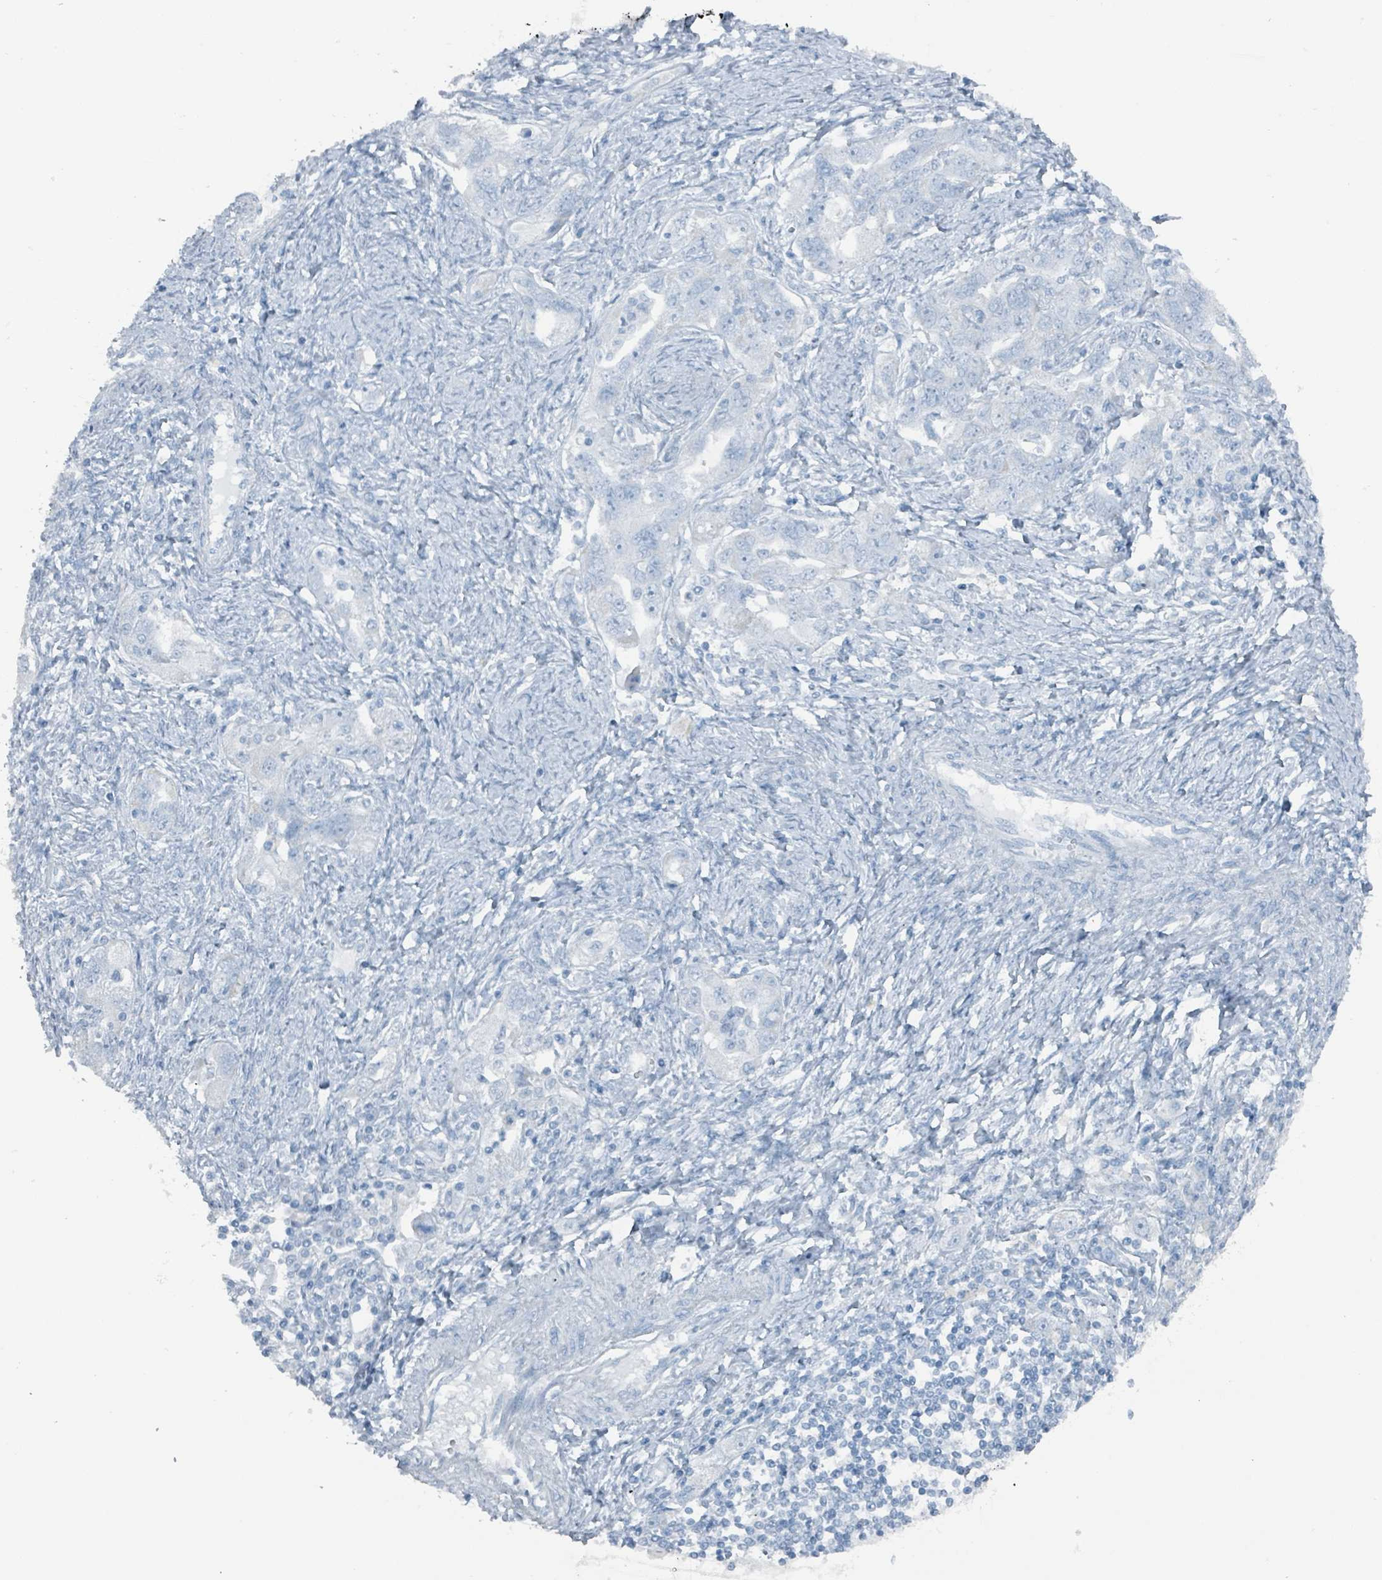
{"staining": {"intensity": "negative", "quantity": "none", "location": "none"}, "tissue": "ovarian cancer", "cell_type": "Tumor cells", "image_type": "cancer", "snomed": [{"axis": "morphology", "description": "Carcinoma, NOS"}, {"axis": "morphology", "description": "Cystadenocarcinoma, serous, NOS"}, {"axis": "topography", "description": "Ovary"}], "caption": "Immunohistochemistry histopathology image of neoplastic tissue: serous cystadenocarcinoma (ovarian) stained with DAB (3,3'-diaminobenzidine) exhibits no significant protein staining in tumor cells. The staining was performed using DAB (3,3'-diaminobenzidine) to visualize the protein expression in brown, while the nuclei were stained in blue with hematoxylin (Magnification: 20x).", "gene": "GAMT", "patient": {"sex": "female", "age": 69}}